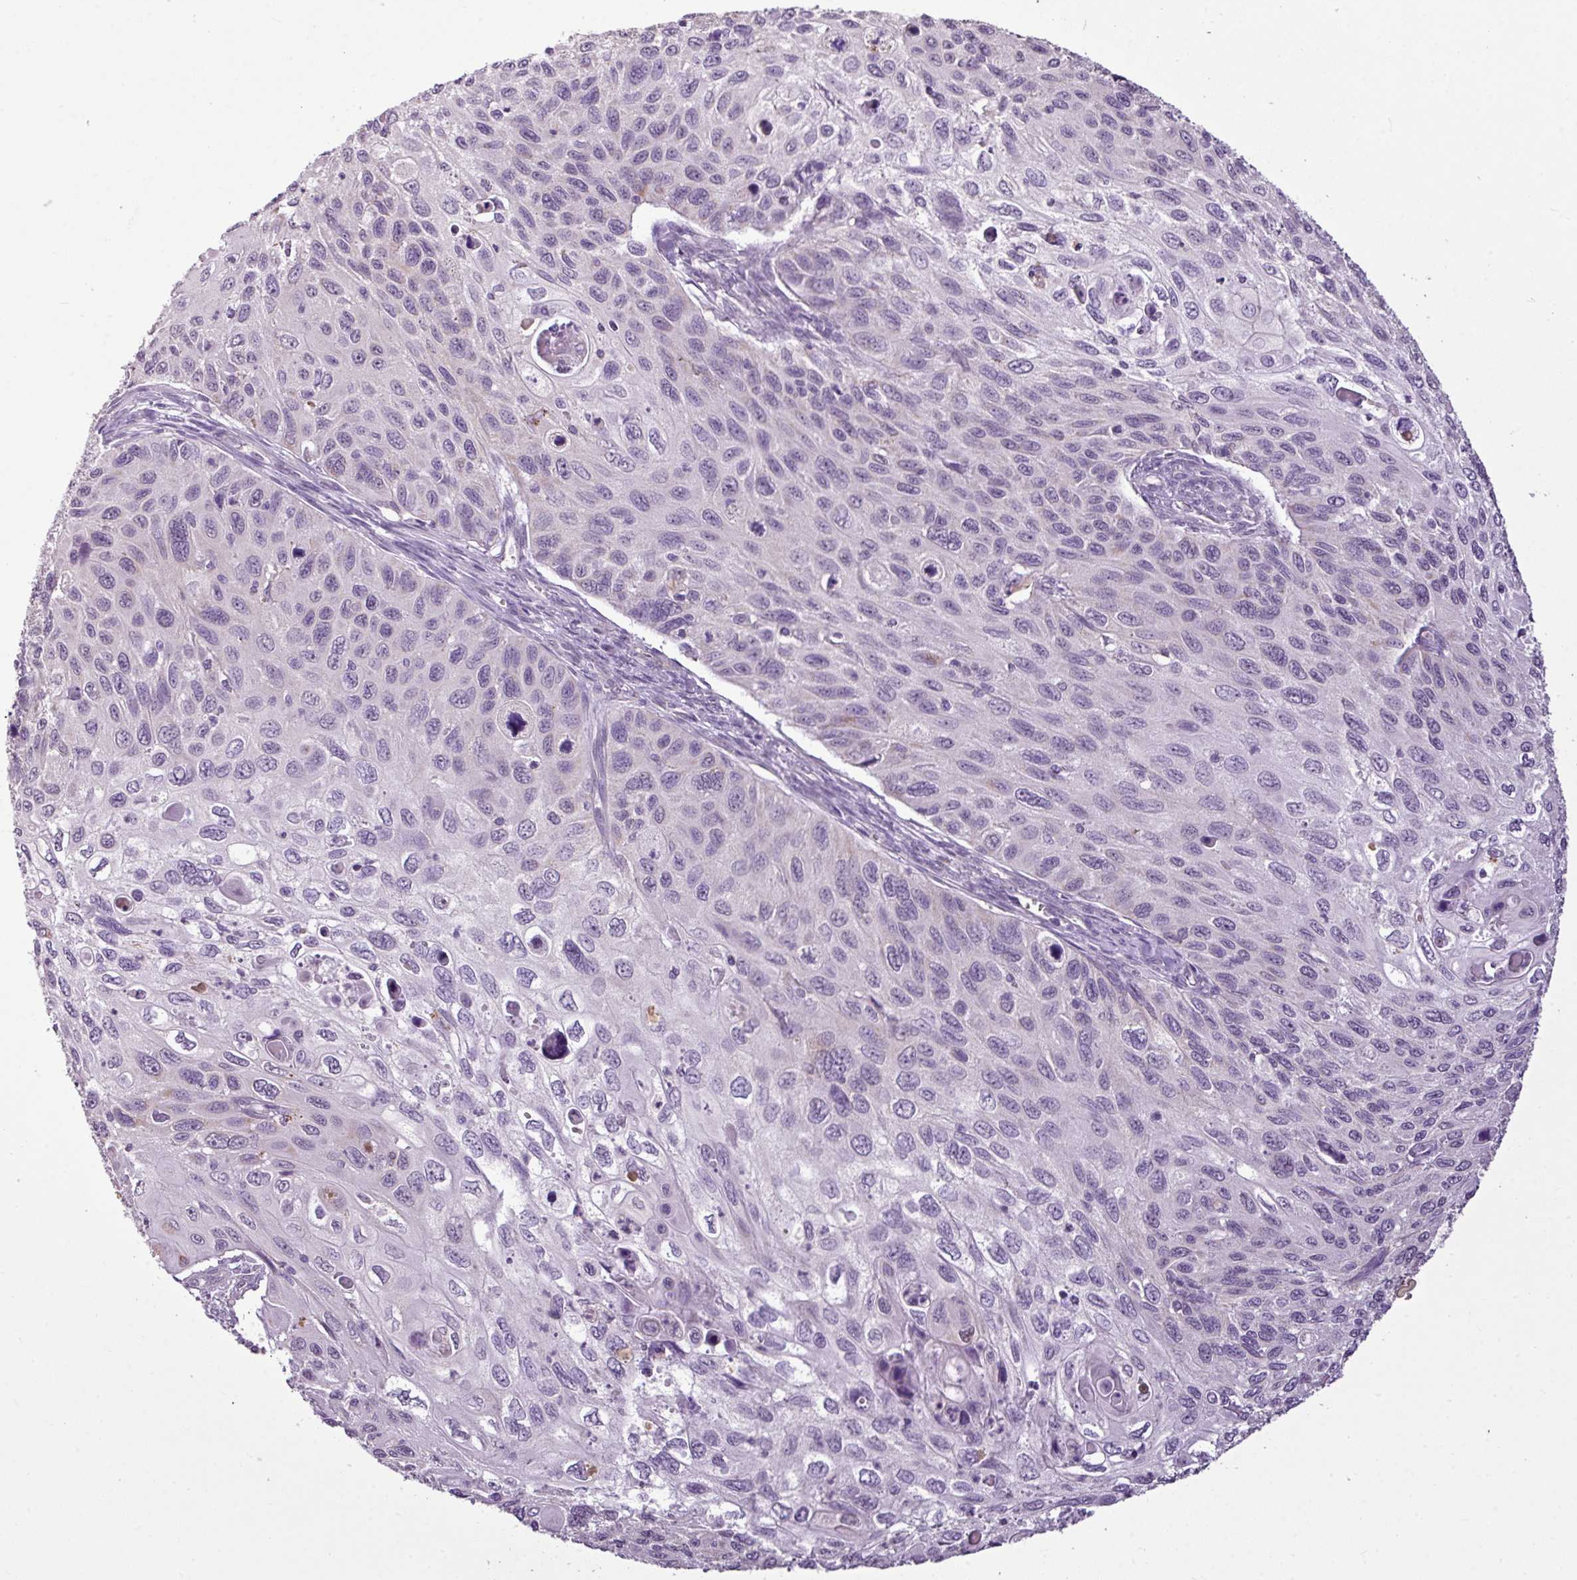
{"staining": {"intensity": "negative", "quantity": "none", "location": "none"}, "tissue": "cervical cancer", "cell_type": "Tumor cells", "image_type": "cancer", "snomed": [{"axis": "morphology", "description": "Squamous cell carcinoma, NOS"}, {"axis": "topography", "description": "Cervix"}], "caption": "Tumor cells are negative for brown protein staining in cervical cancer.", "gene": "ALDH2", "patient": {"sex": "female", "age": 70}}